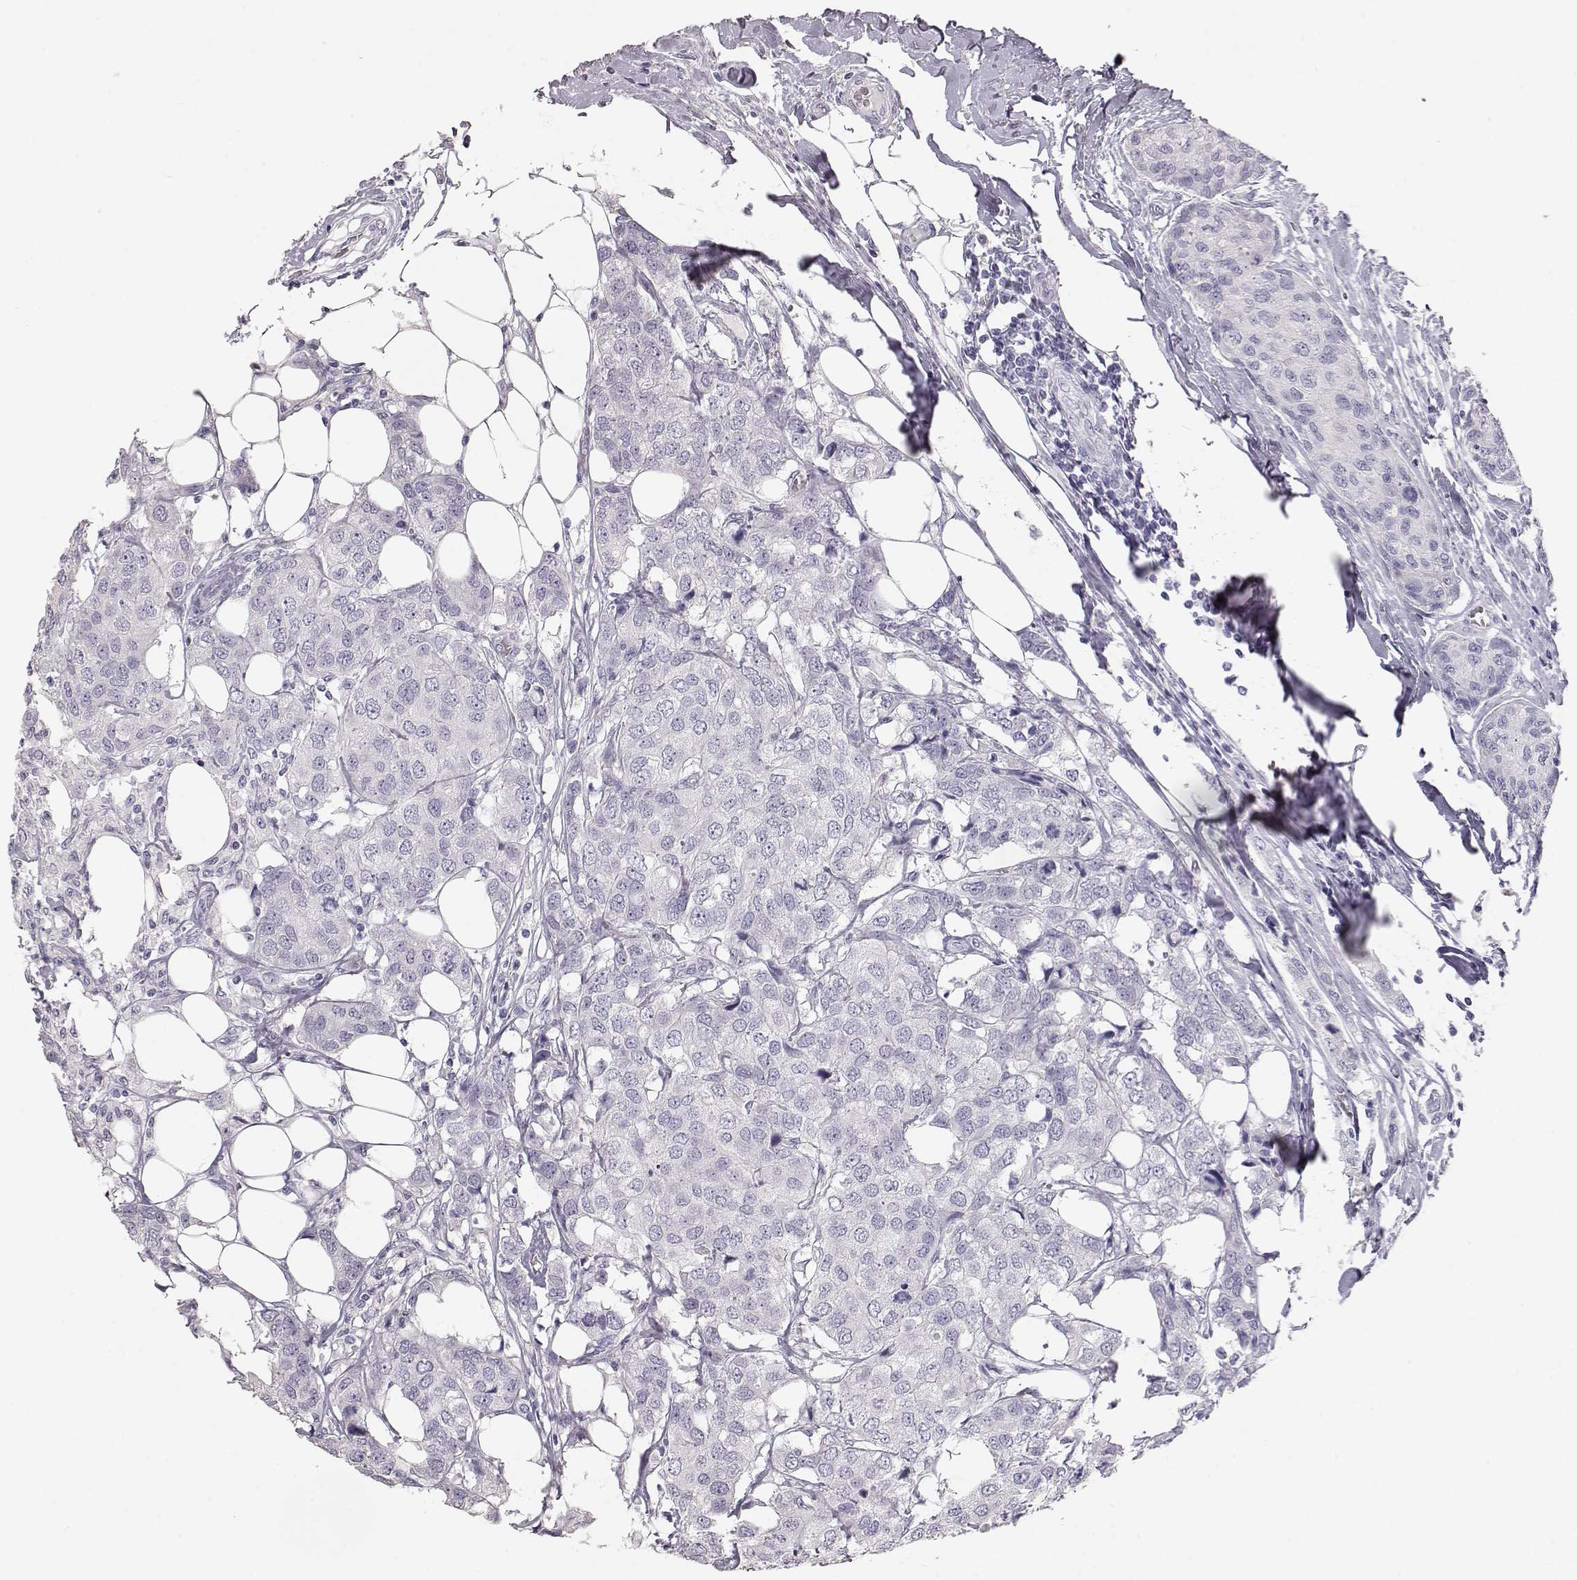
{"staining": {"intensity": "negative", "quantity": "none", "location": "none"}, "tissue": "breast cancer", "cell_type": "Tumor cells", "image_type": "cancer", "snomed": [{"axis": "morphology", "description": "Duct carcinoma"}, {"axis": "topography", "description": "Breast"}], "caption": "An immunohistochemistry (IHC) image of breast invasive ductal carcinoma is shown. There is no staining in tumor cells of breast invasive ductal carcinoma.", "gene": "KRT33A", "patient": {"sex": "female", "age": 80}}